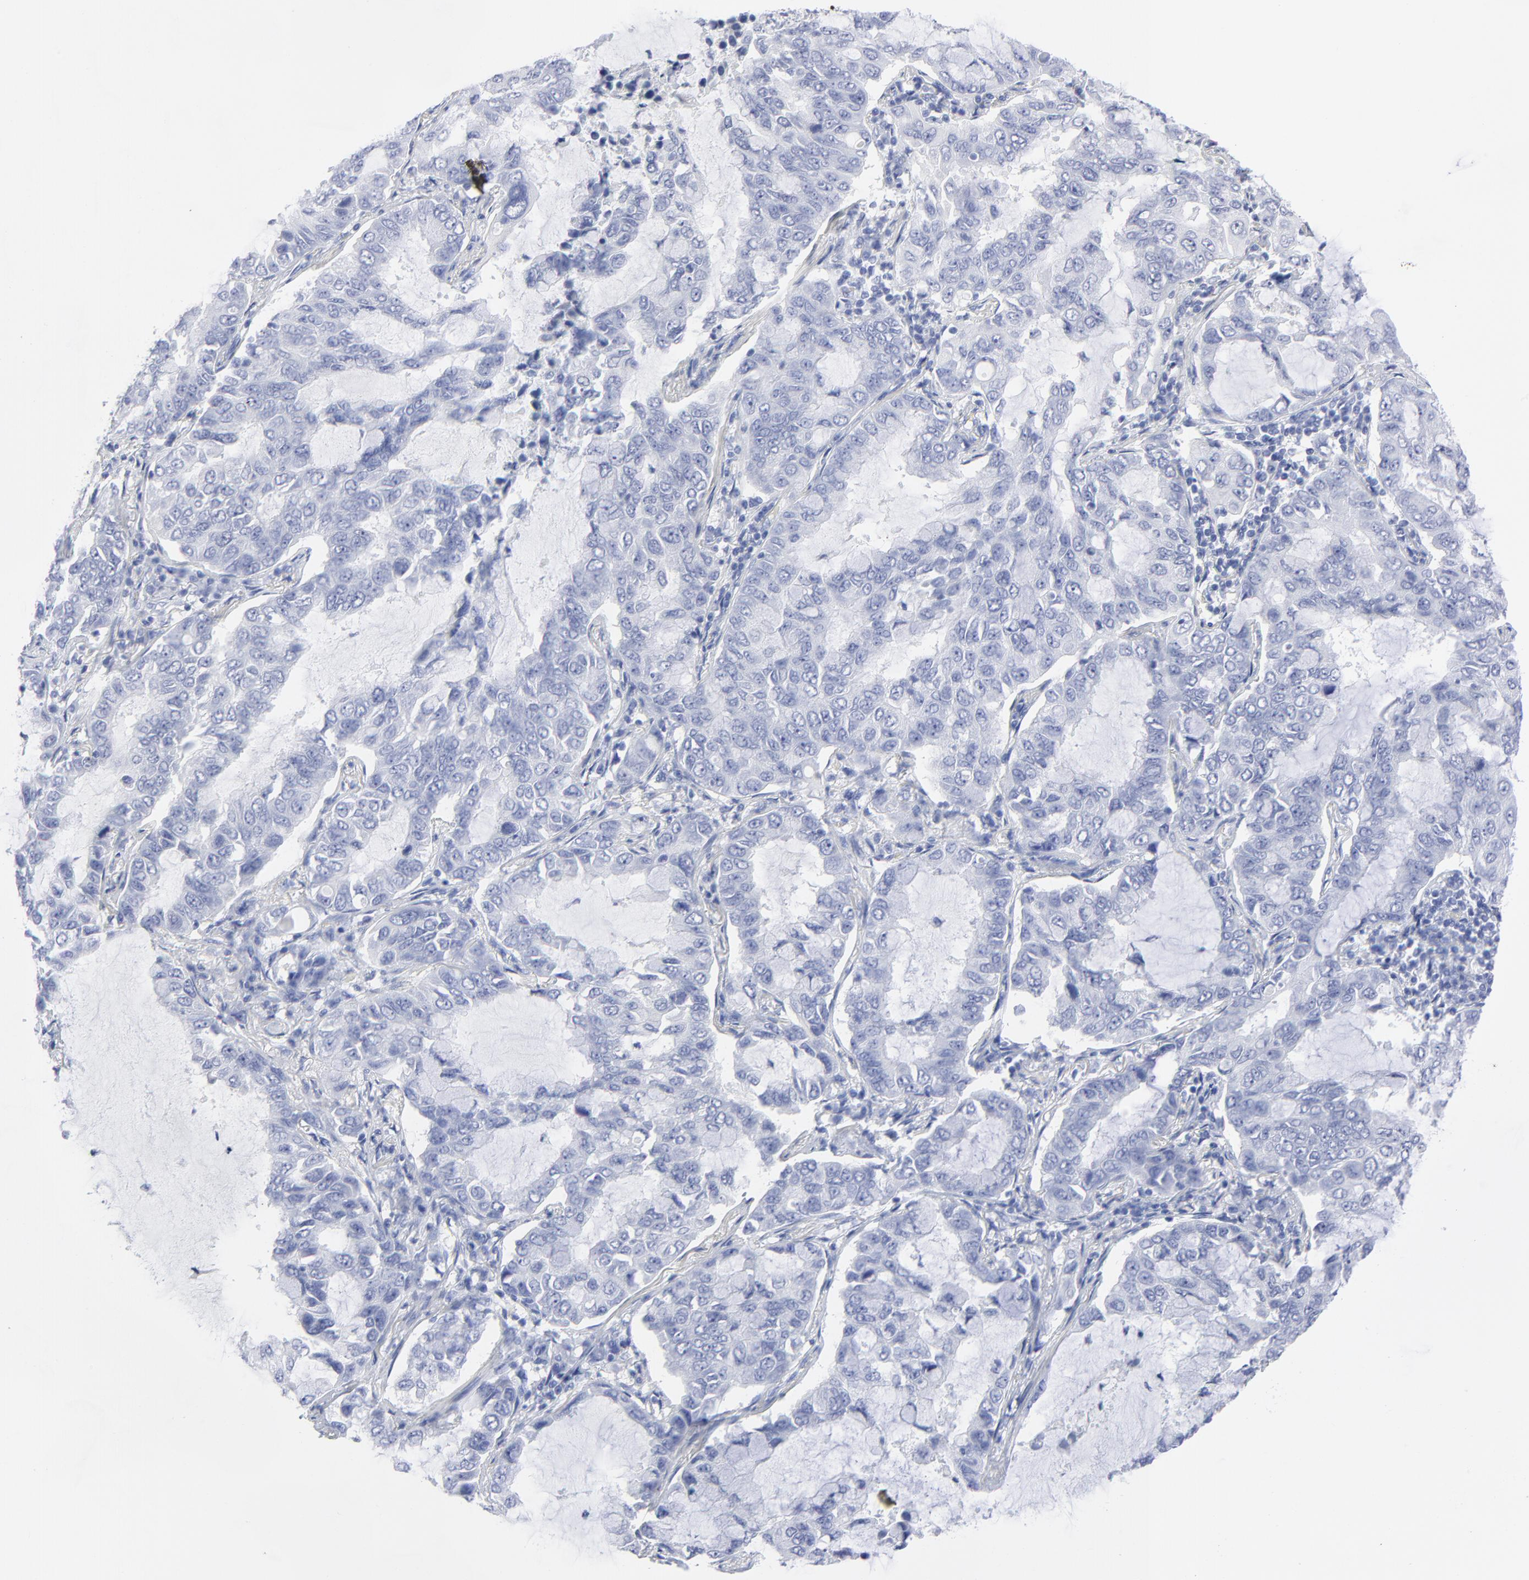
{"staining": {"intensity": "negative", "quantity": "none", "location": "none"}, "tissue": "lung cancer", "cell_type": "Tumor cells", "image_type": "cancer", "snomed": [{"axis": "morphology", "description": "Adenocarcinoma, NOS"}, {"axis": "topography", "description": "Lung"}], "caption": "This is a histopathology image of immunohistochemistry (IHC) staining of lung adenocarcinoma, which shows no expression in tumor cells. (Immunohistochemistry, brightfield microscopy, high magnification).", "gene": "CNTN3", "patient": {"sex": "male", "age": 64}}